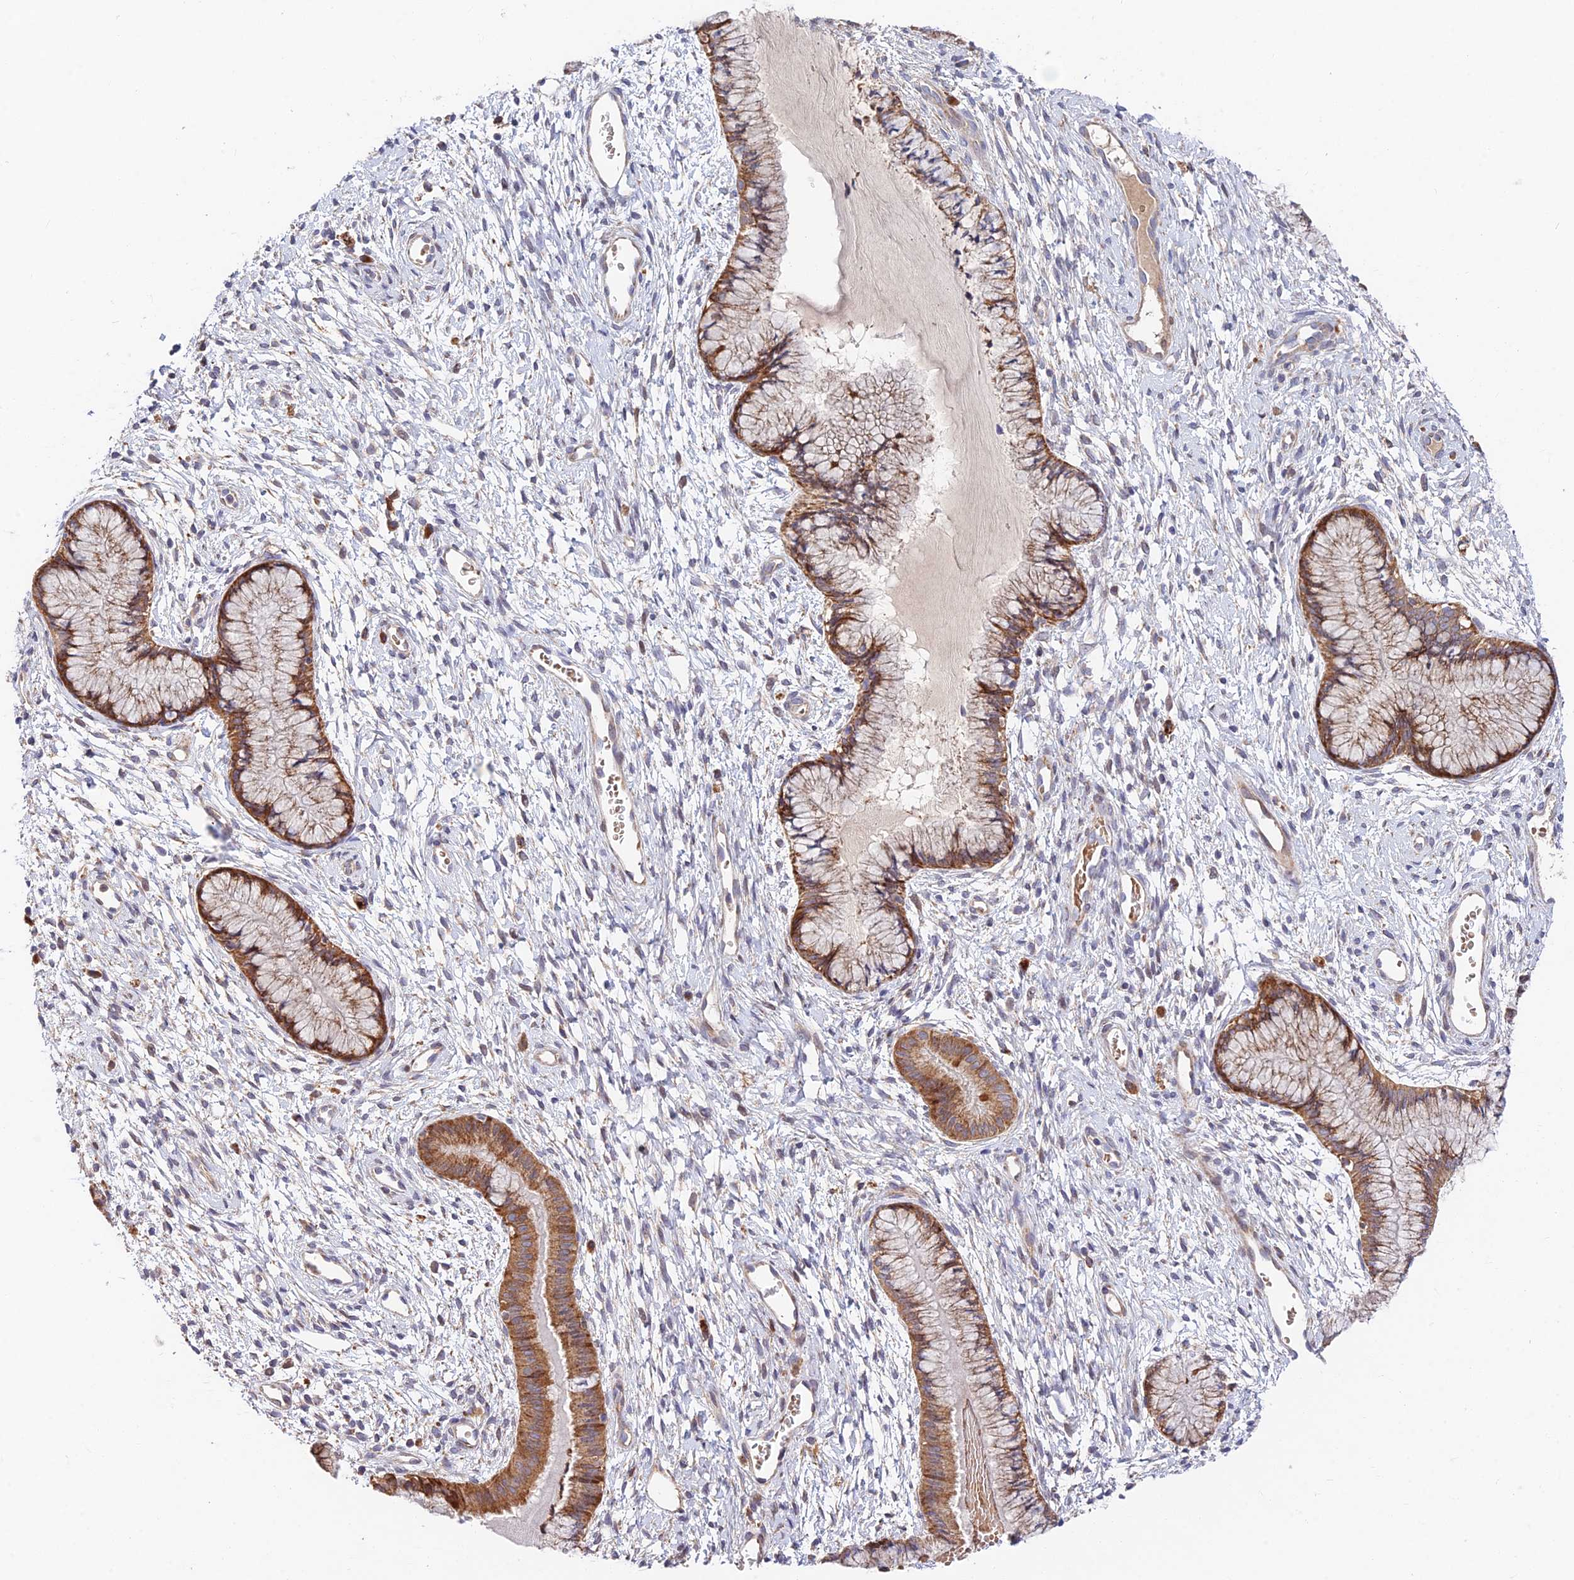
{"staining": {"intensity": "moderate", "quantity": ">75%", "location": "cytoplasmic/membranous"}, "tissue": "cervix", "cell_type": "Glandular cells", "image_type": "normal", "snomed": [{"axis": "morphology", "description": "Normal tissue, NOS"}, {"axis": "topography", "description": "Cervix"}], "caption": "An immunohistochemistry image of benign tissue is shown. Protein staining in brown labels moderate cytoplasmic/membranous positivity in cervix within glandular cells.", "gene": "FUOM", "patient": {"sex": "female", "age": 42}}